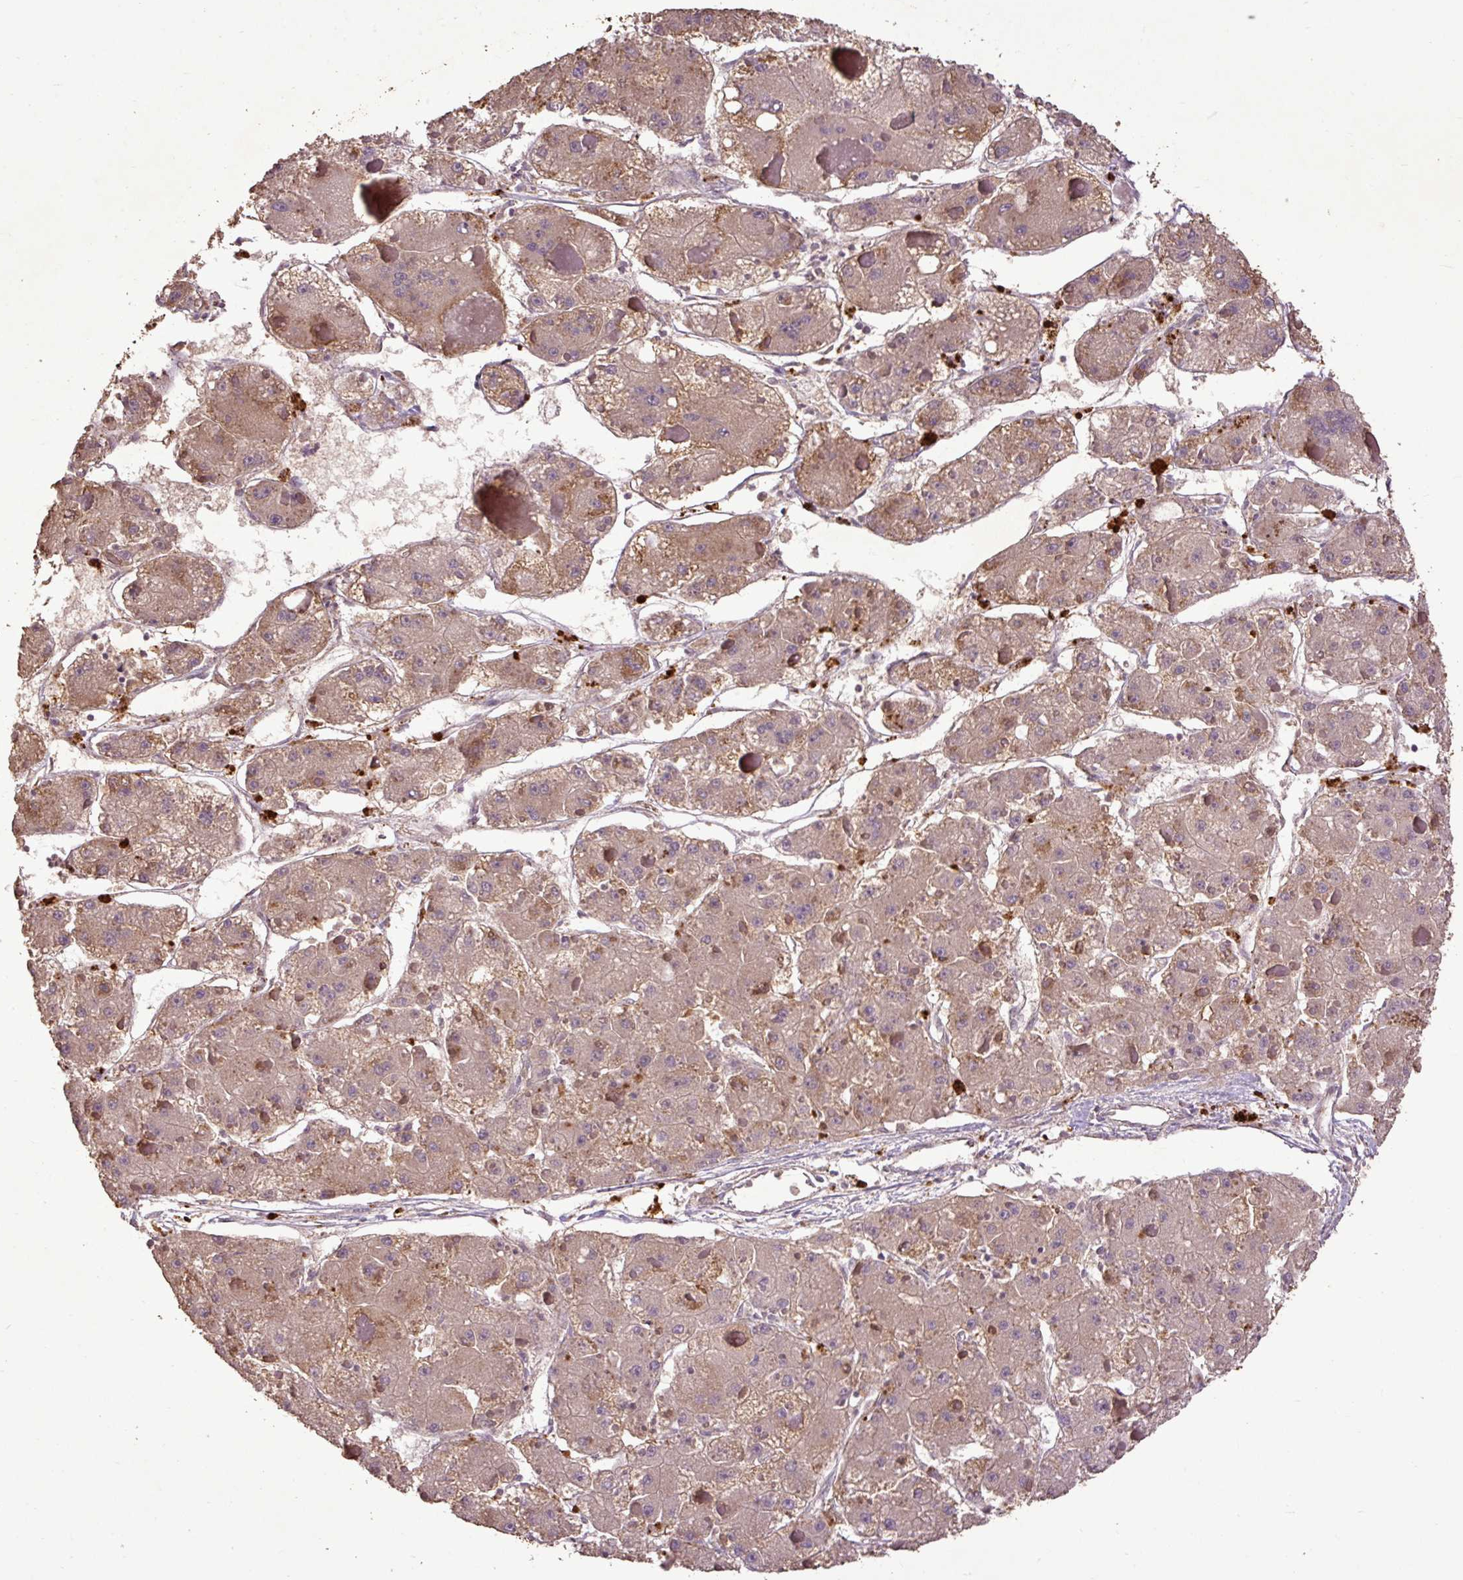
{"staining": {"intensity": "weak", "quantity": ">75%", "location": "cytoplasmic/membranous"}, "tissue": "liver cancer", "cell_type": "Tumor cells", "image_type": "cancer", "snomed": [{"axis": "morphology", "description": "Carcinoma, Hepatocellular, NOS"}, {"axis": "topography", "description": "Liver"}], "caption": "Weak cytoplasmic/membranous protein positivity is present in about >75% of tumor cells in hepatocellular carcinoma (liver). Nuclei are stained in blue.", "gene": "LRTM2", "patient": {"sex": "female", "age": 73}}